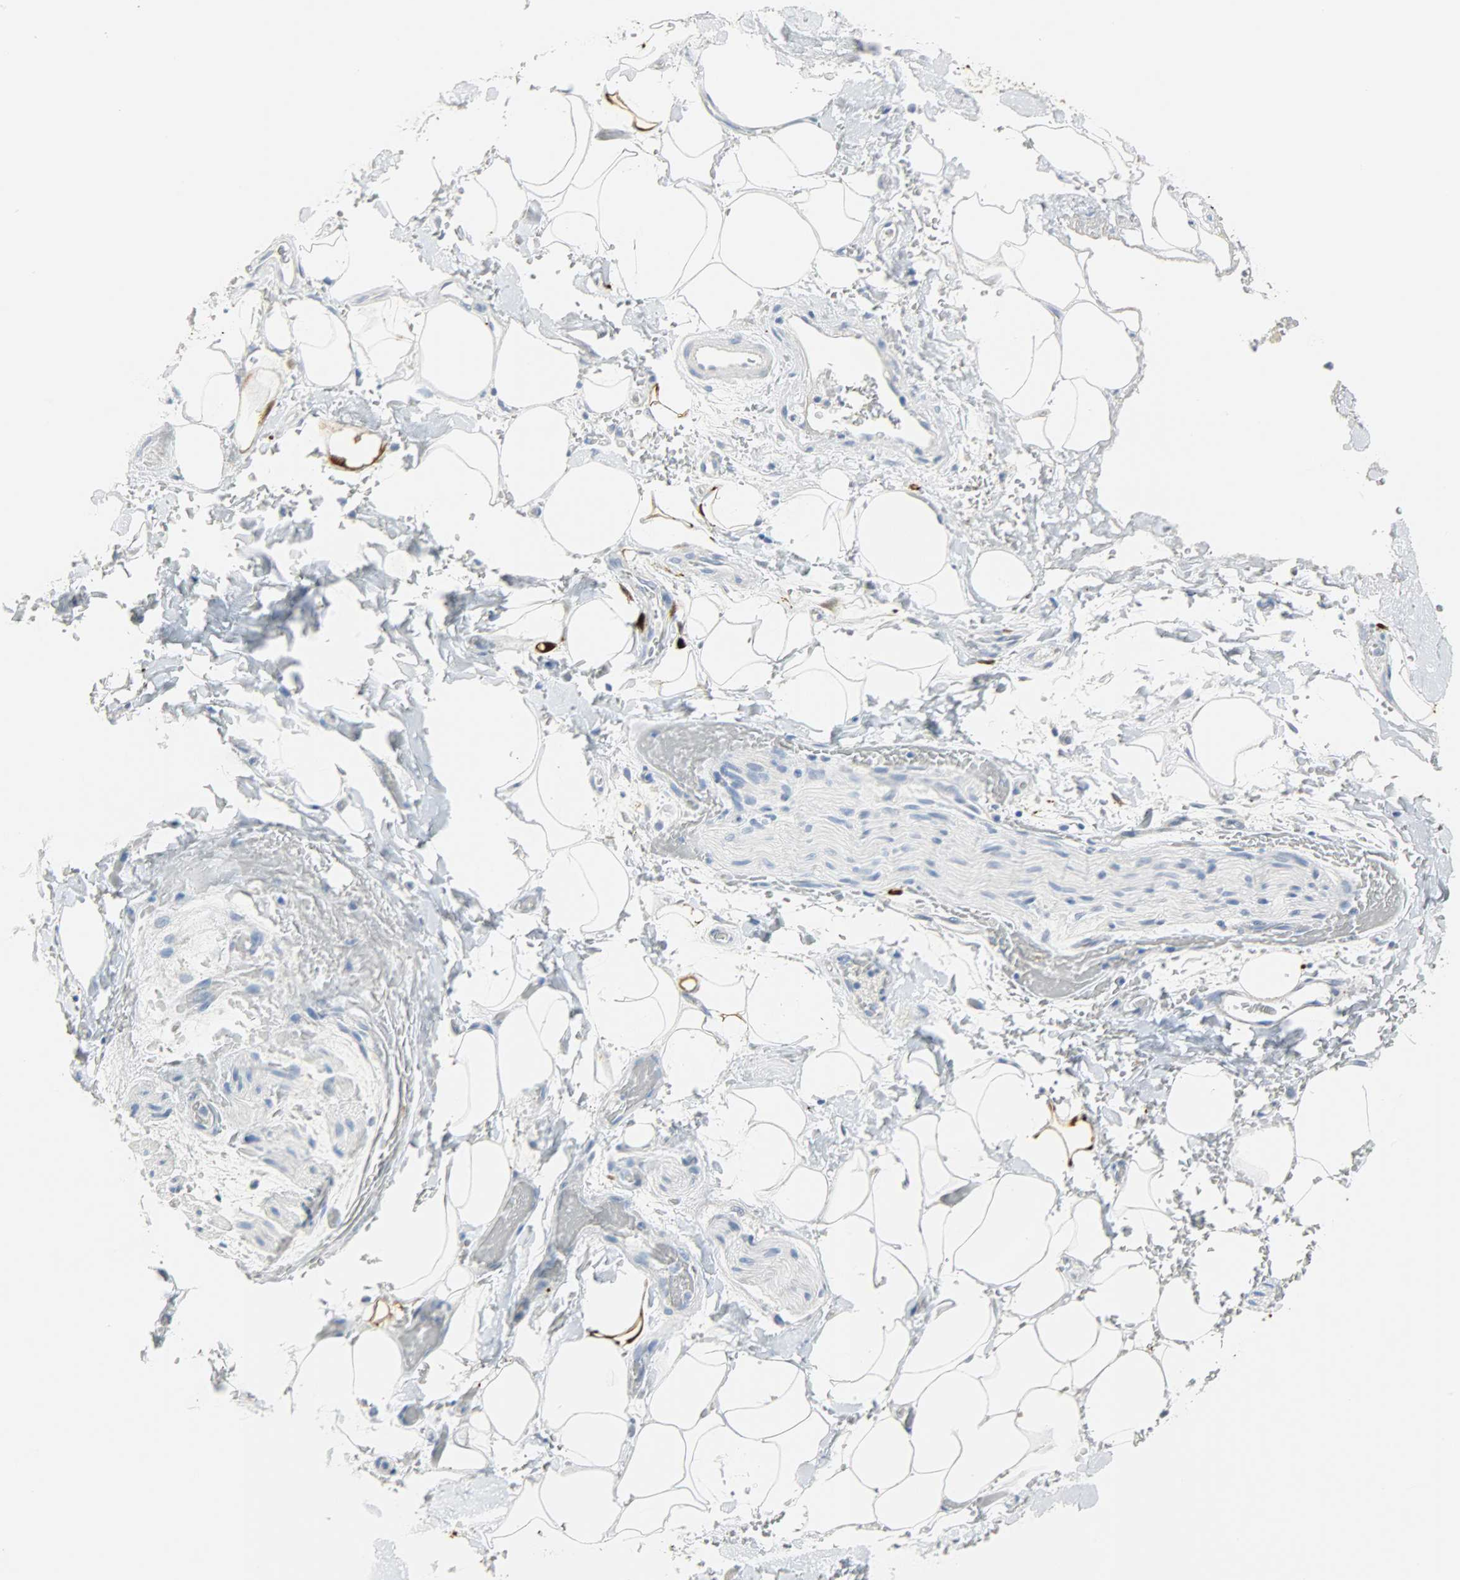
{"staining": {"intensity": "strong", "quantity": ">75%", "location": "cytoplasmic/membranous,nuclear"}, "tissue": "adipose tissue", "cell_type": "Adipocytes", "image_type": "normal", "snomed": [{"axis": "morphology", "description": "Normal tissue, NOS"}, {"axis": "morphology", "description": "Cholangiocarcinoma"}, {"axis": "topography", "description": "Liver"}, {"axis": "topography", "description": "Peripheral nerve tissue"}], "caption": "Immunohistochemical staining of normal human adipose tissue reveals strong cytoplasmic/membranous,nuclear protein positivity in about >75% of adipocytes. (Brightfield microscopy of DAB IHC at high magnification).", "gene": "CA3", "patient": {"sex": "male", "age": 50}}